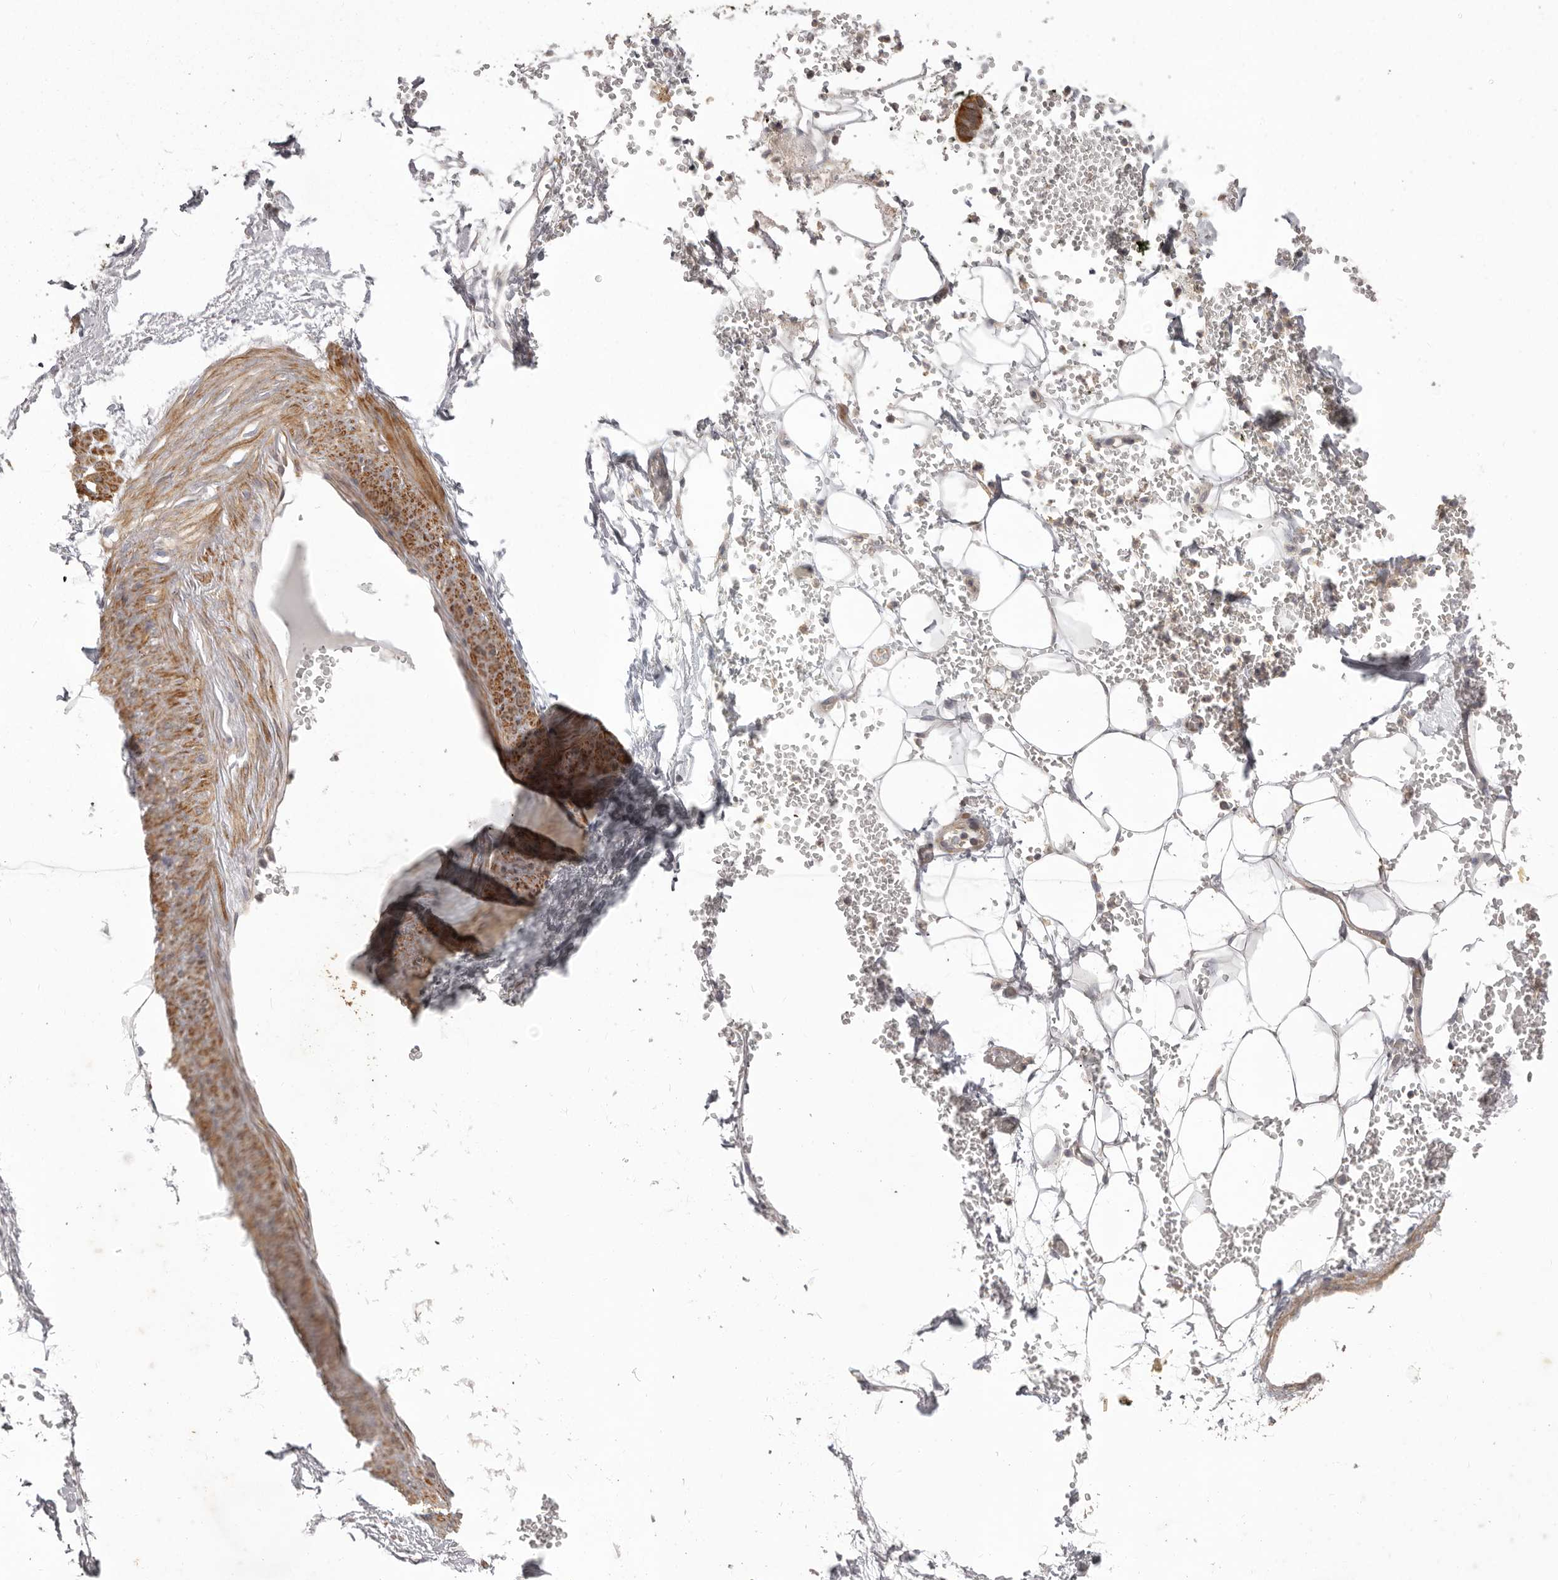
{"staining": {"intensity": "negative", "quantity": "none", "location": "none"}, "tissue": "adipose tissue", "cell_type": "Adipocytes", "image_type": "normal", "snomed": [{"axis": "morphology", "description": "Normal tissue, NOS"}, {"axis": "morphology", "description": "Adenocarcinoma, NOS"}, {"axis": "topography", "description": "Pancreas"}, {"axis": "topography", "description": "Peripheral nerve tissue"}], "caption": "DAB (3,3'-diaminobenzidine) immunohistochemical staining of benign human adipose tissue reveals no significant positivity in adipocytes.", "gene": "HRH1", "patient": {"sex": "male", "age": 59}}